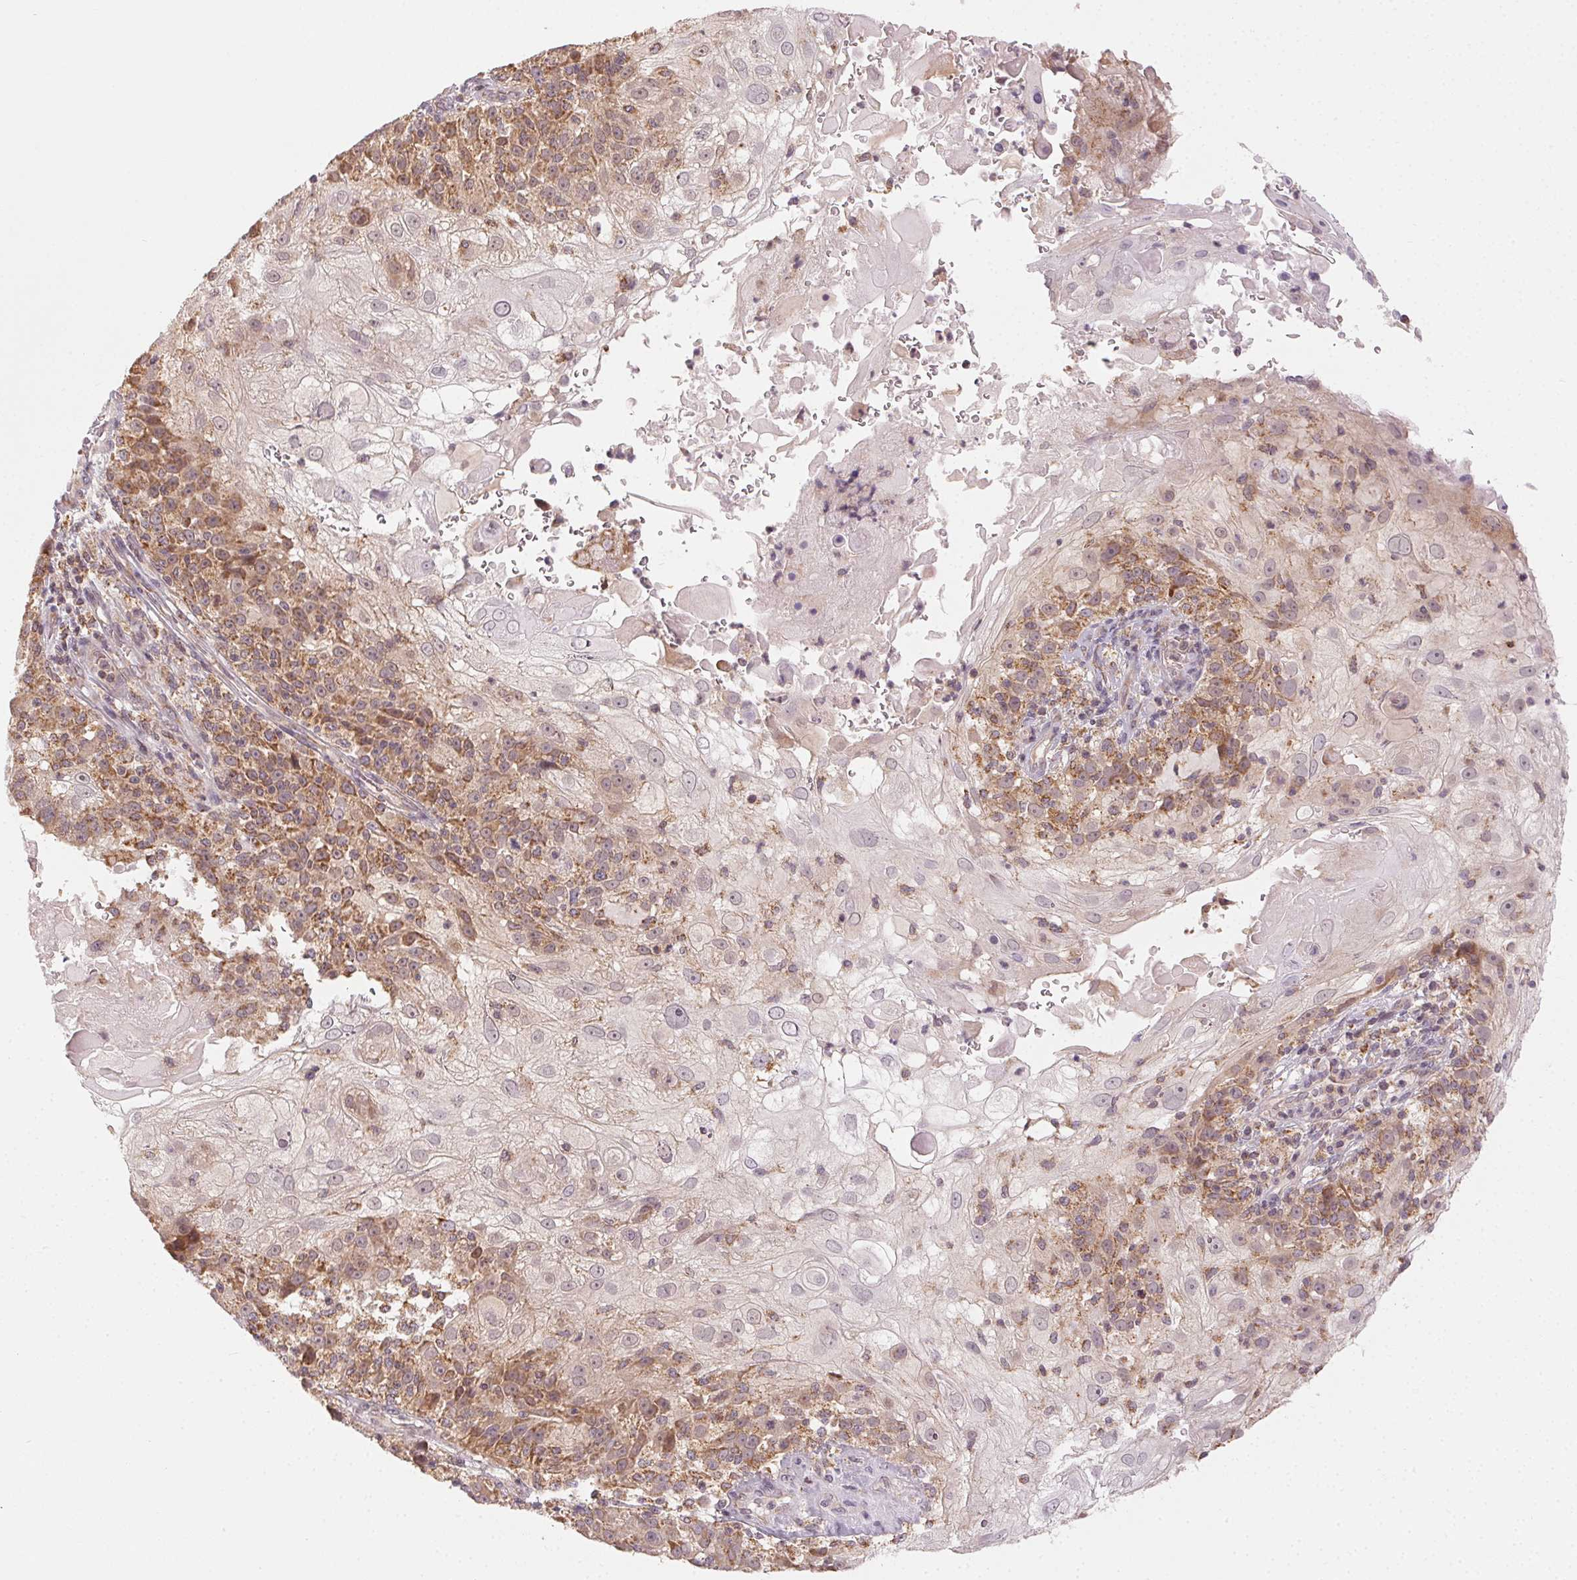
{"staining": {"intensity": "moderate", "quantity": "25%-75%", "location": "cytoplasmic/membranous"}, "tissue": "skin cancer", "cell_type": "Tumor cells", "image_type": "cancer", "snomed": [{"axis": "morphology", "description": "Normal tissue, NOS"}, {"axis": "morphology", "description": "Squamous cell carcinoma, NOS"}, {"axis": "topography", "description": "Skin"}], "caption": "IHC micrograph of neoplastic tissue: human skin squamous cell carcinoma stained using IHC shows medium levels of moderate protein expression localized specifically in the cytoplasmic/membranous of tumor cells, appearing as a cytoplasmic/membranous brown color.", "gene": "NCOA4", "patient": {"sex": "female", "age": 83}}